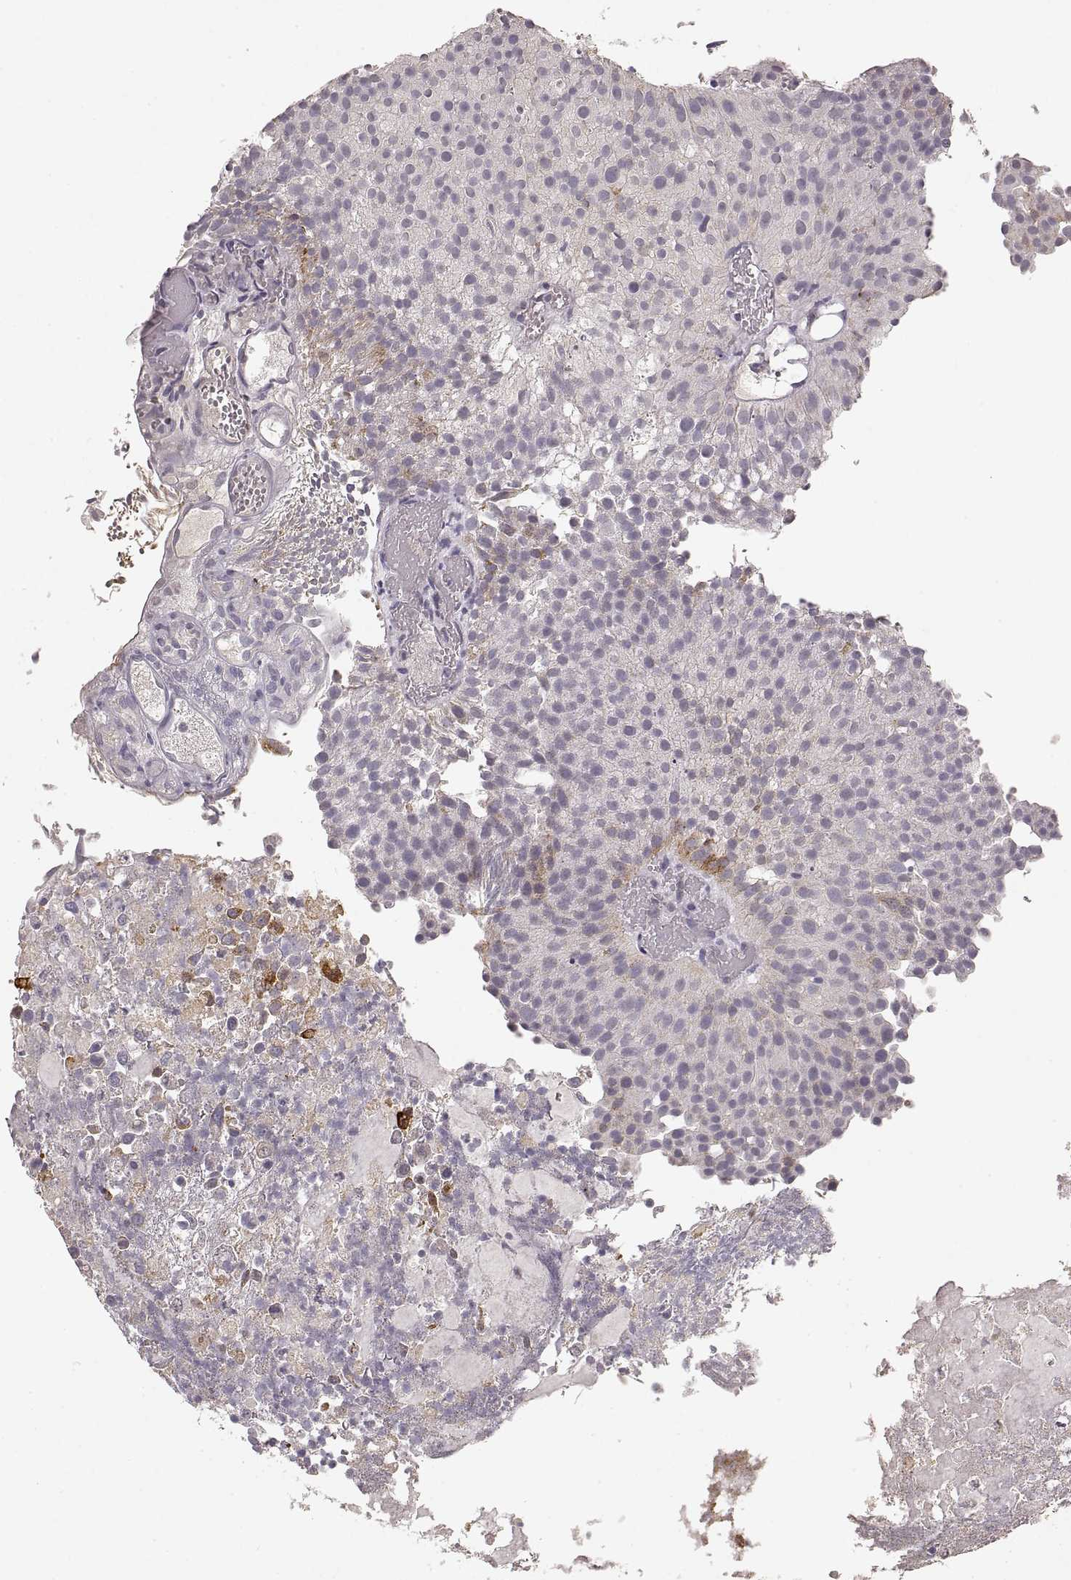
{"staining": {"intensity": "strong", "quantity": "<25%", "location": "cytoplasmic/membranous"}, "tissue": "urothelial cancer", "cell_type": "Tumor cells", "image_type": "cancer", "snomed": [{"axis": "morphology", "description": "Urothelial carcinoma, Low grade"}, {"axis": "topography", "description": "Urinary bladder"}], "caption": "About <25% of tumor cells in urothelial cancer exhibit strong cytoplasmic/membranous protein staining as visualized by brown immunohistochemical staining.", "gene": "LAMC2", "patient": {"sex": "female", "age": 87}}